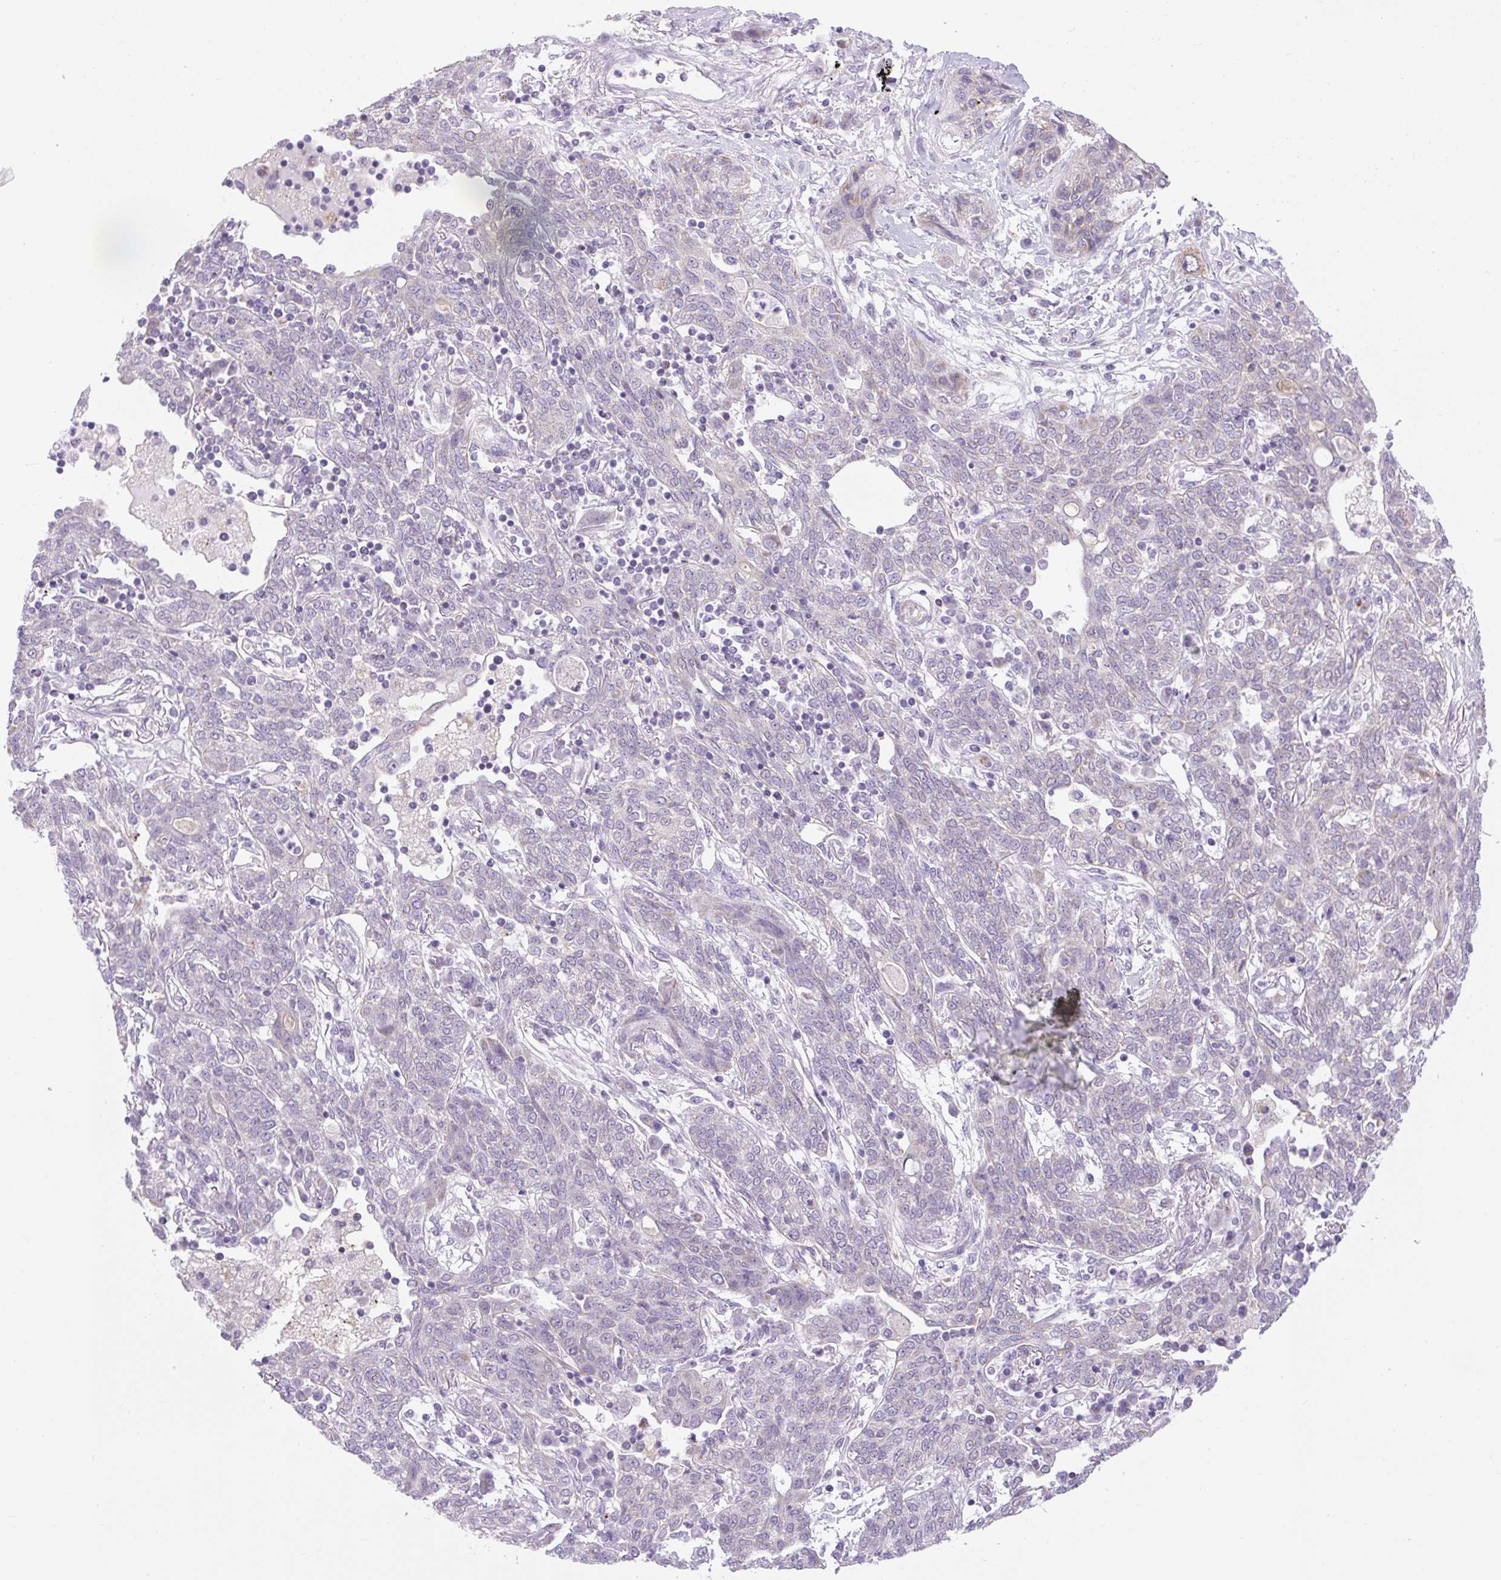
{"staining": {"intensity": "negative", "quantity": "none", "location": "none"}, "tissue": "lung cancer", "cell_type": "Tumor cells", "image_type": "cancer", "snomed": [{"axis": "morphology", "description": "Squamous cell carcinoma, NOS"}, {"axis": "topography", "description": "Lung"}], "caption": "Immunohistochemistry (IHC) image of human squamous cell carcinoma (lung) stained for a protein (brown), which shows no positivity in tumor cells.", "gene": "RNASE10", "patient": {"sex": "female", "age": 70}}